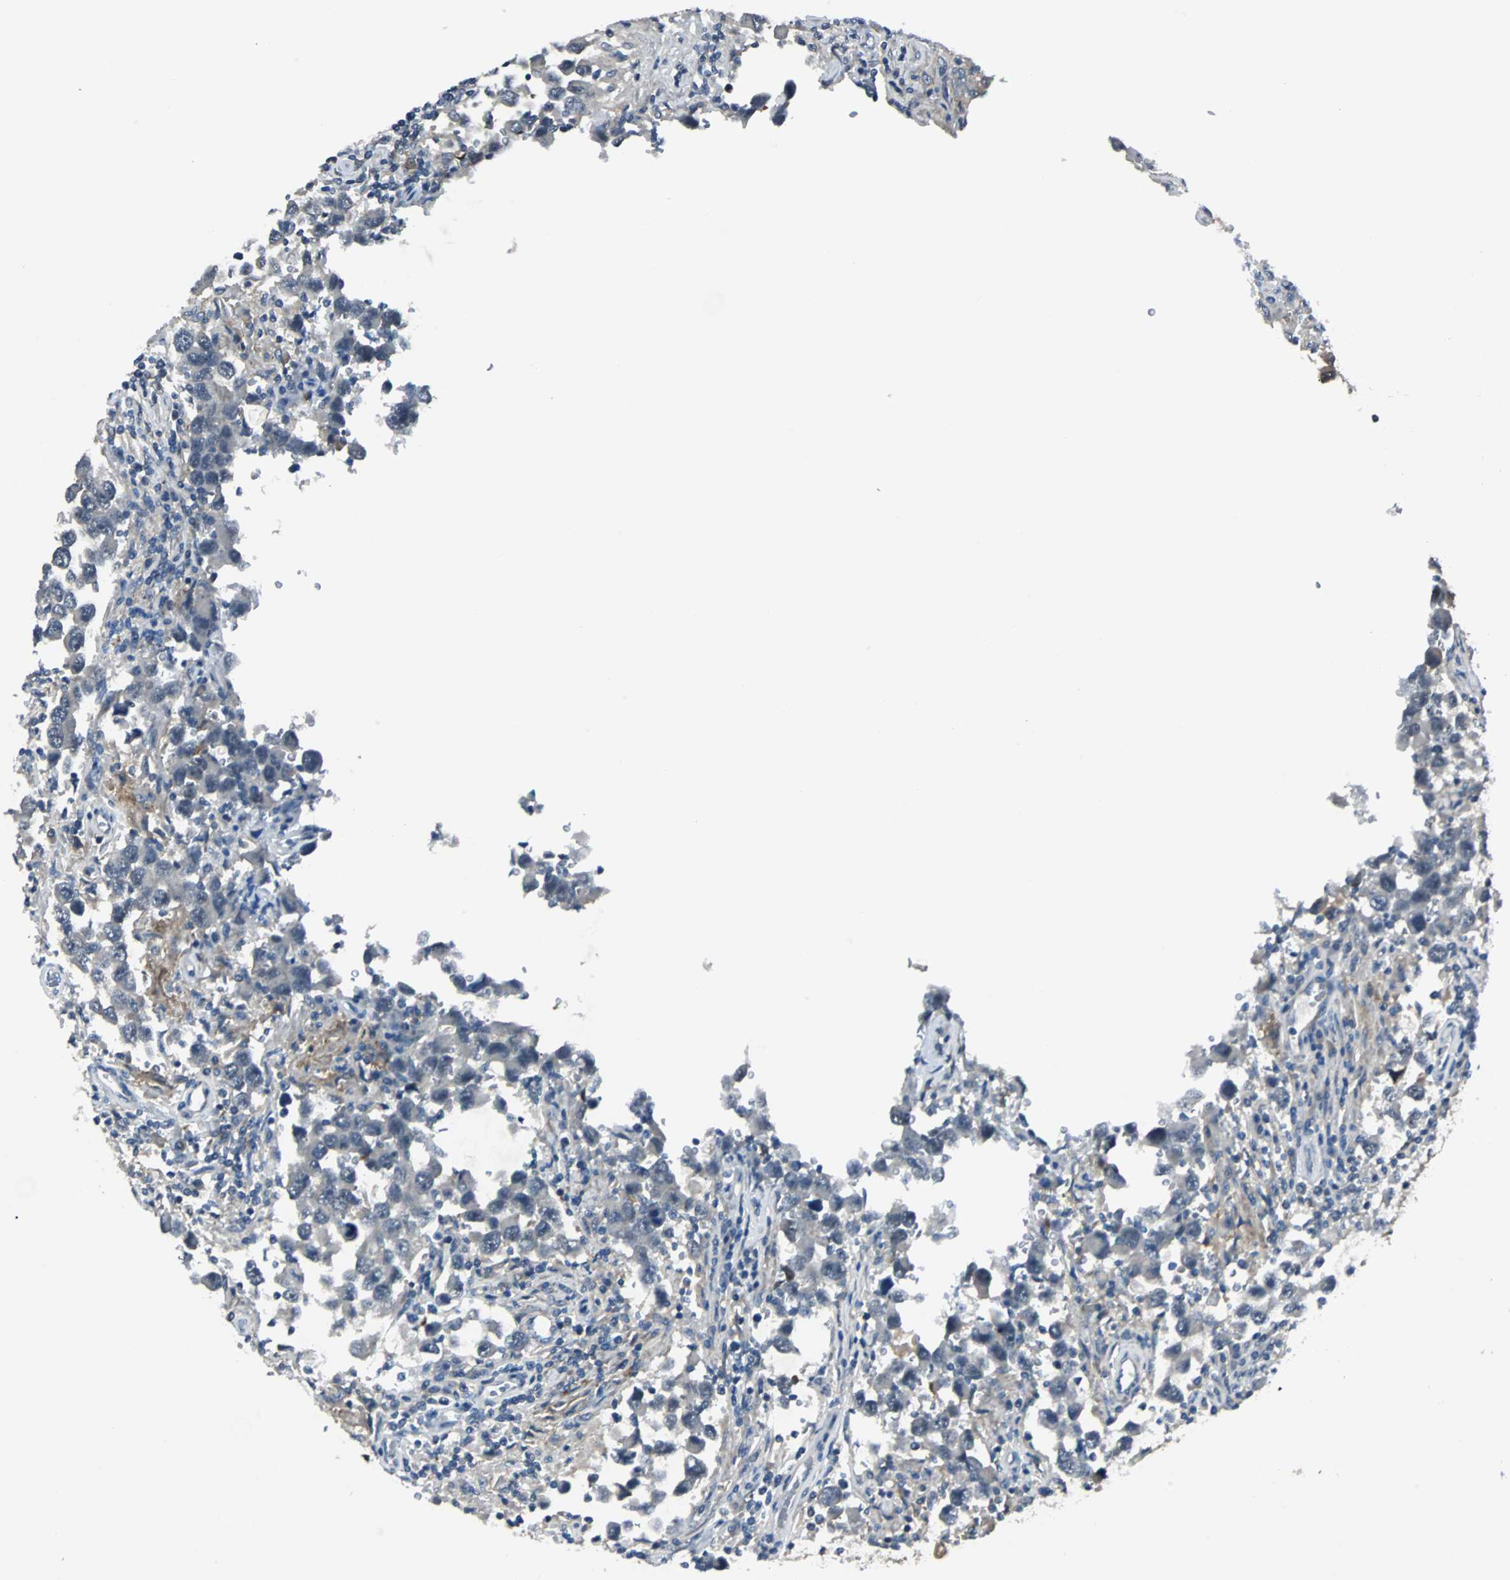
{"staining": {"intensity": "negative", "quantity": "none", "location": "none"}, "tissue": "testis cancer", "cell_type": "Tumor cells", "image_type": "cancer", "snomed": [{"axis": "morphology", "description": "Carcinoma, Embryonal, NOS"}, {"axis": "topography", "description": "Testis"}], "caption": "High magnification brightfield microscopy of testis embryonal carcinoma stained with DAB (3,3'-diaminobenzidine) (brown) and counterstained with hematoxylin (blue): tumor cells show no significant staining.", "gene": "FHL2", "patient": {"sex": "male", "age": 21}}